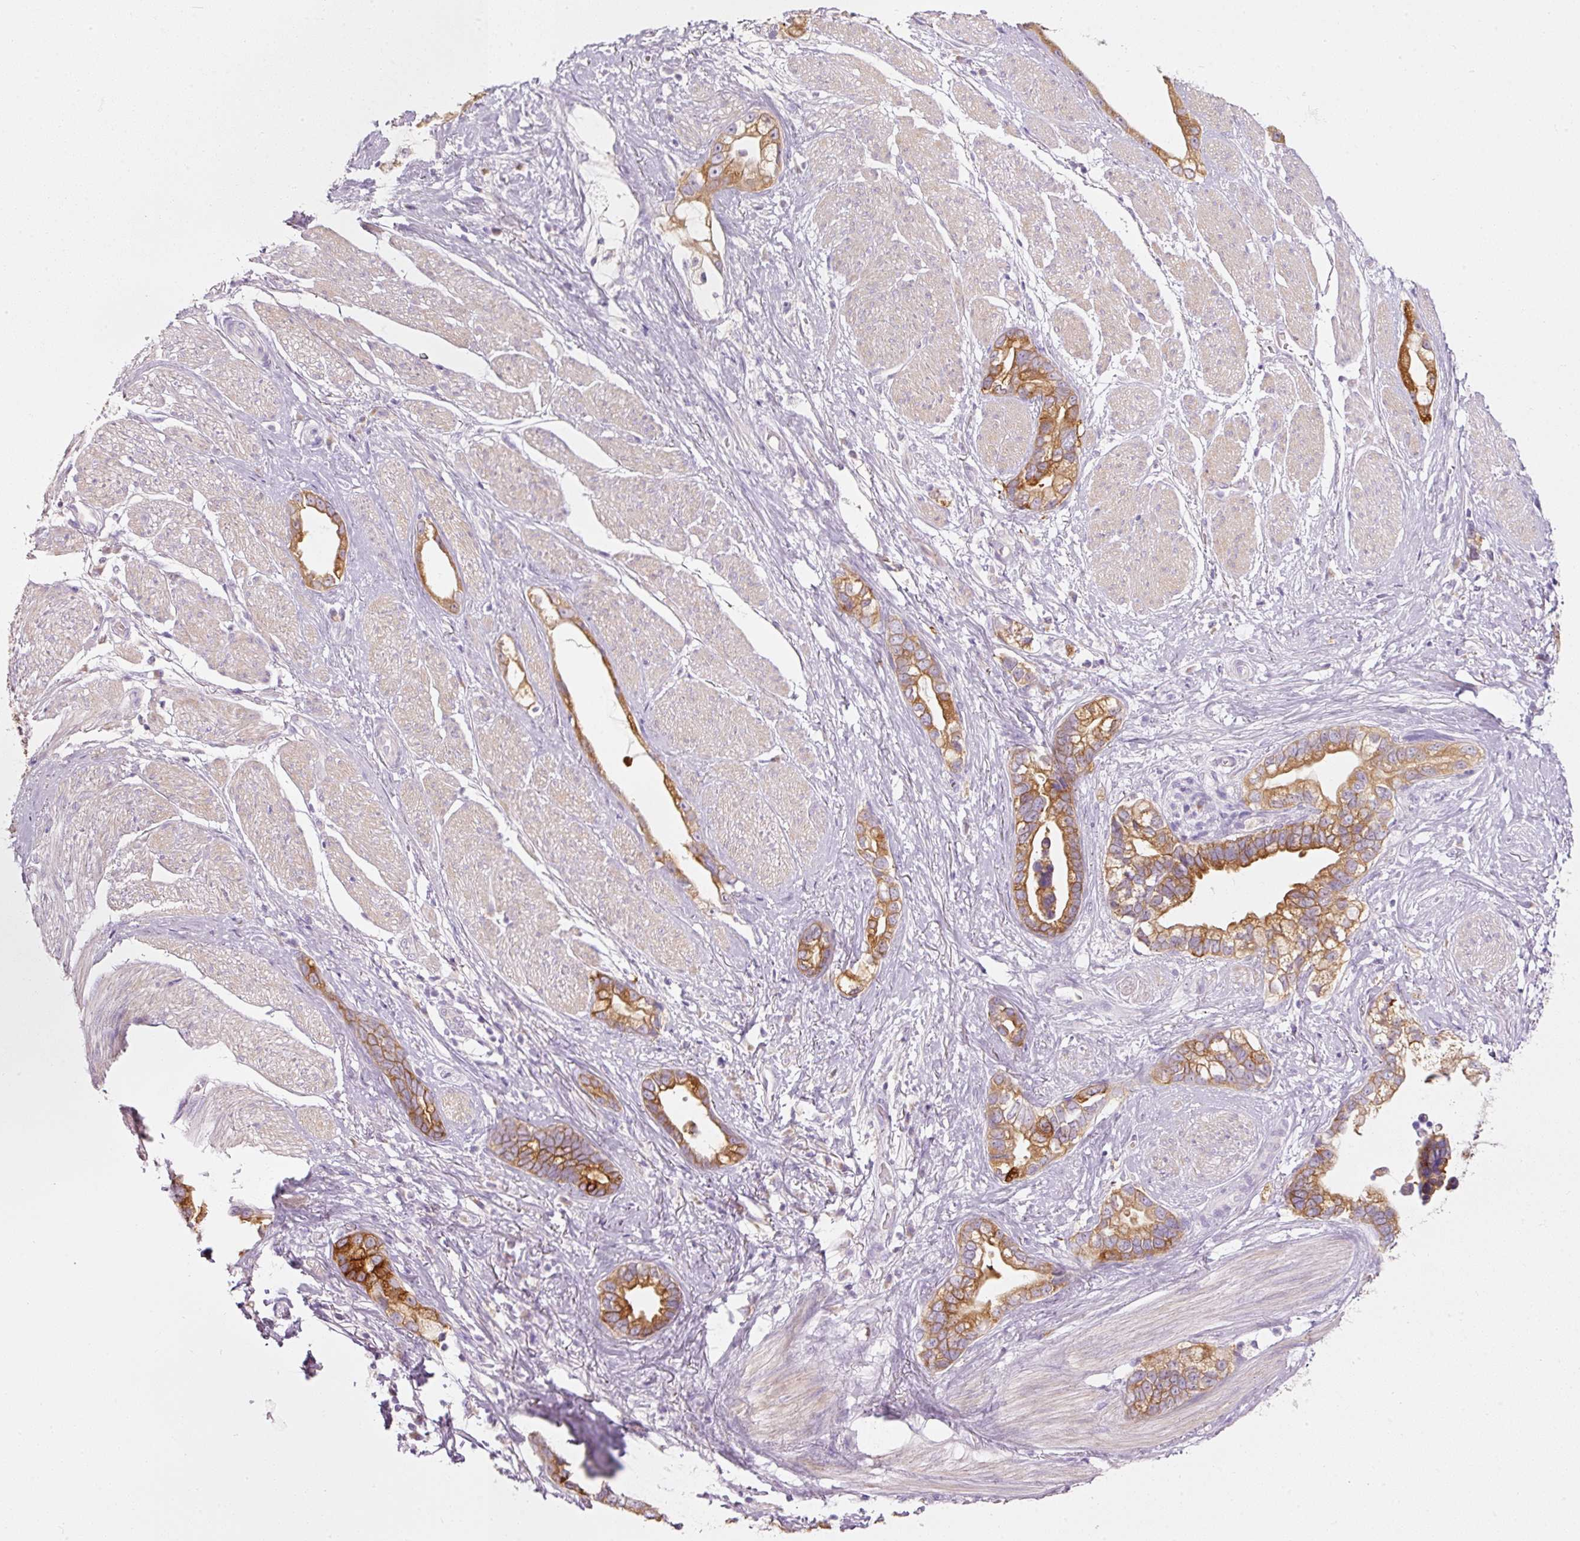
{"staining": {"intensity": "strong", "quantity": ">75%", "location": "cytoplasmic/membranous"}, "tissue": "stomach cancer", "cell_type": "Tumor cells", "image_type": "cancer", "snomed": [{"axis": "morphology", "description": "Adenocarcinoma, NOS"}, {"axis": "topography", "description": "Stomach"}], "caption": "Protein expression analysis of human stomach cancer reveals strong cytoplasmic/membranous expression in about >75% of tumor cells. The protein is shown in brown color, while the nuclei are stained blue.", "gene": "PDXDC1", "patient": {"sex": "male", "age": 55}}